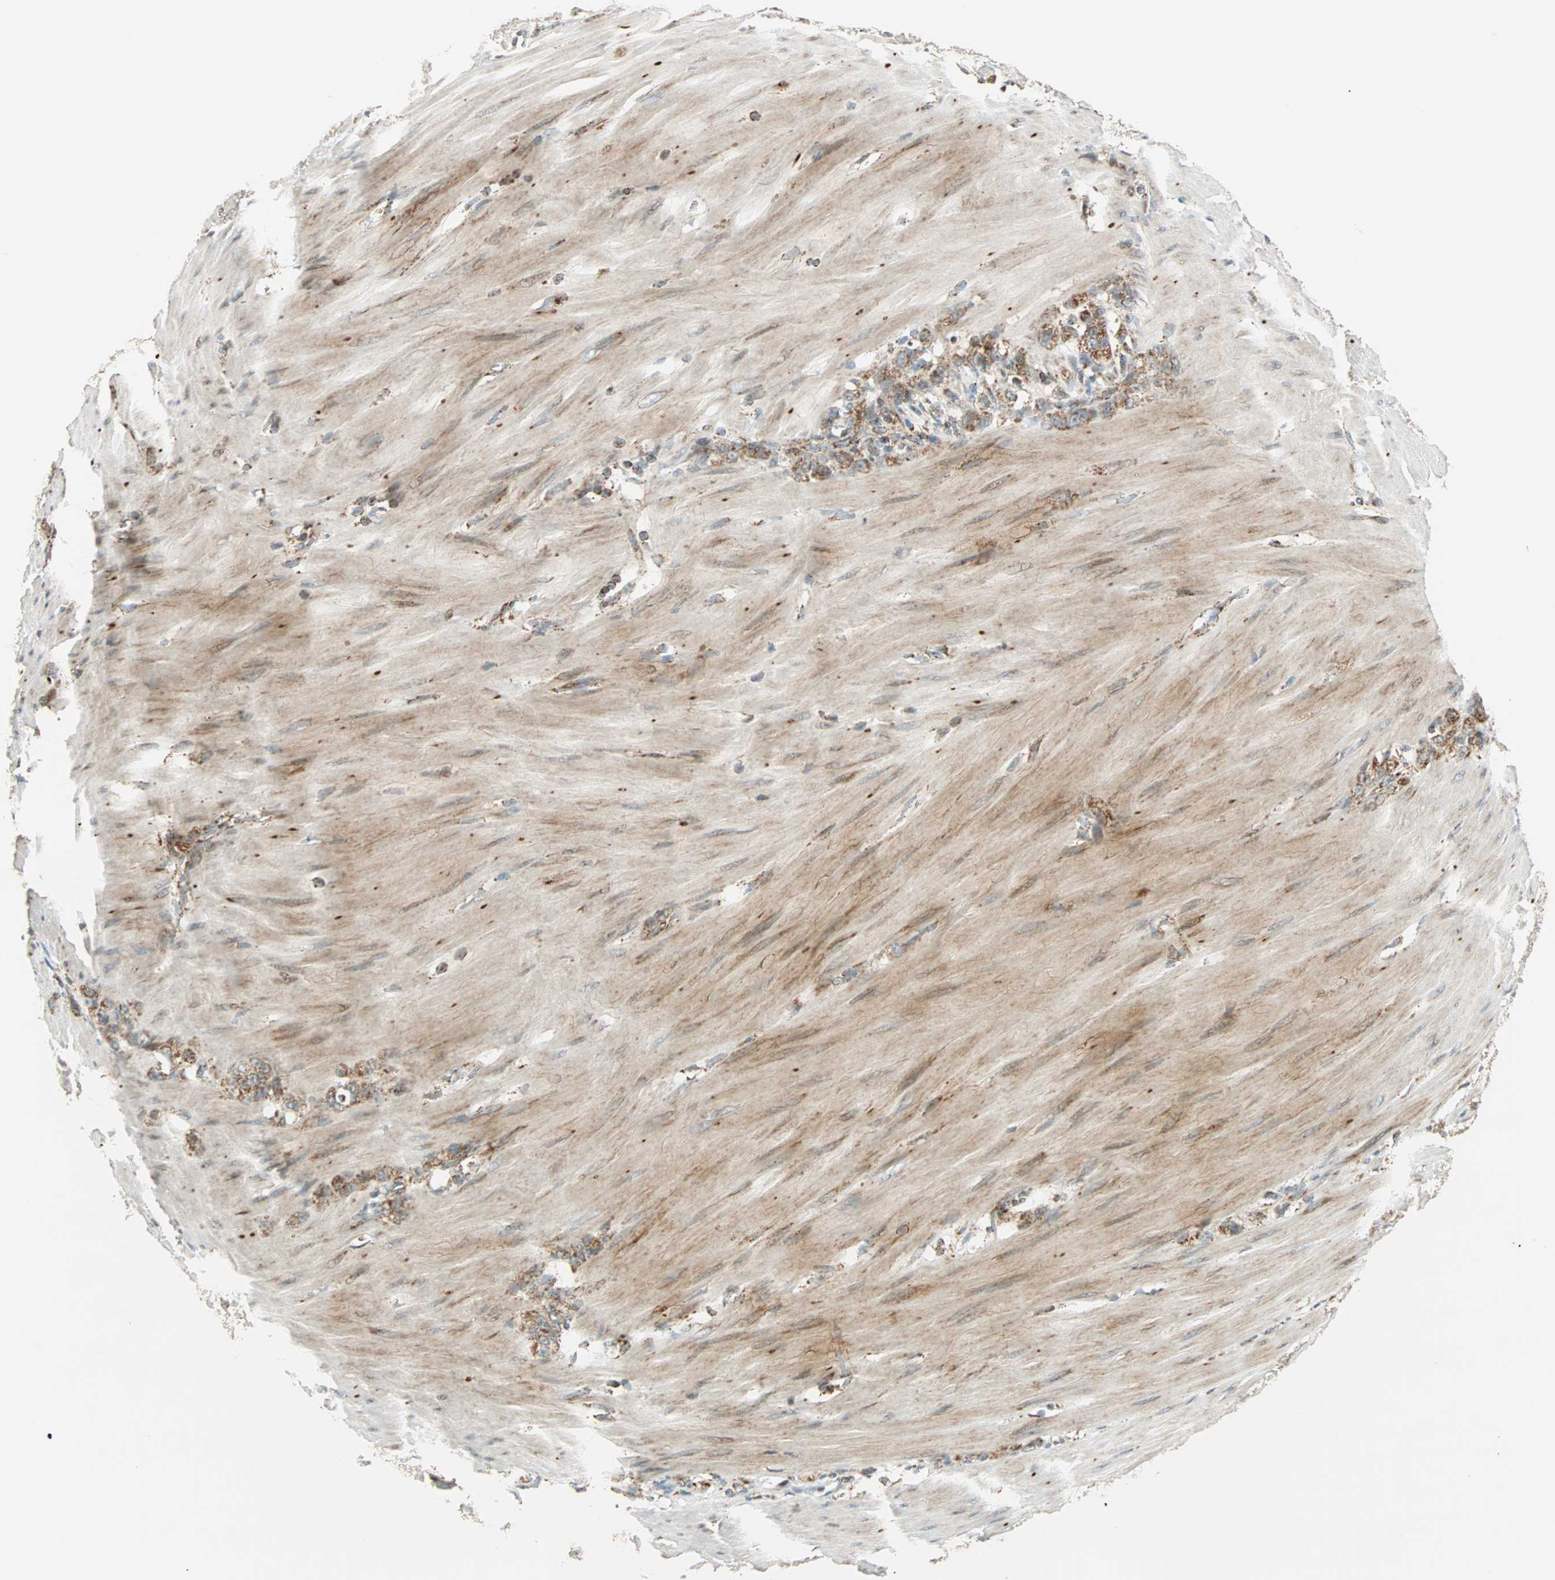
{"staining": {"intensity": "weak", "quantity": ">75%", "location": "cytoplasmic/membranous"}, "tissue": "stomach cancer", "cell_type": "Tumor cells", "image_type": "cancer", "snomed": [{"axis": "morphology", "description": "Adenocarcinoma, NOS"}, {"axis": "topography", "description": "Stomach"}], "caption": "The immunohistochemical stain highlights weak cytoplasmic/membranous expression in tumor cells of stomach adenocarcinoma tissue. The protein is shown in brown color, while the nuclei are stained blue.", "gene": "SPRY4", "patient": {"sex": "male", "age": 82}}